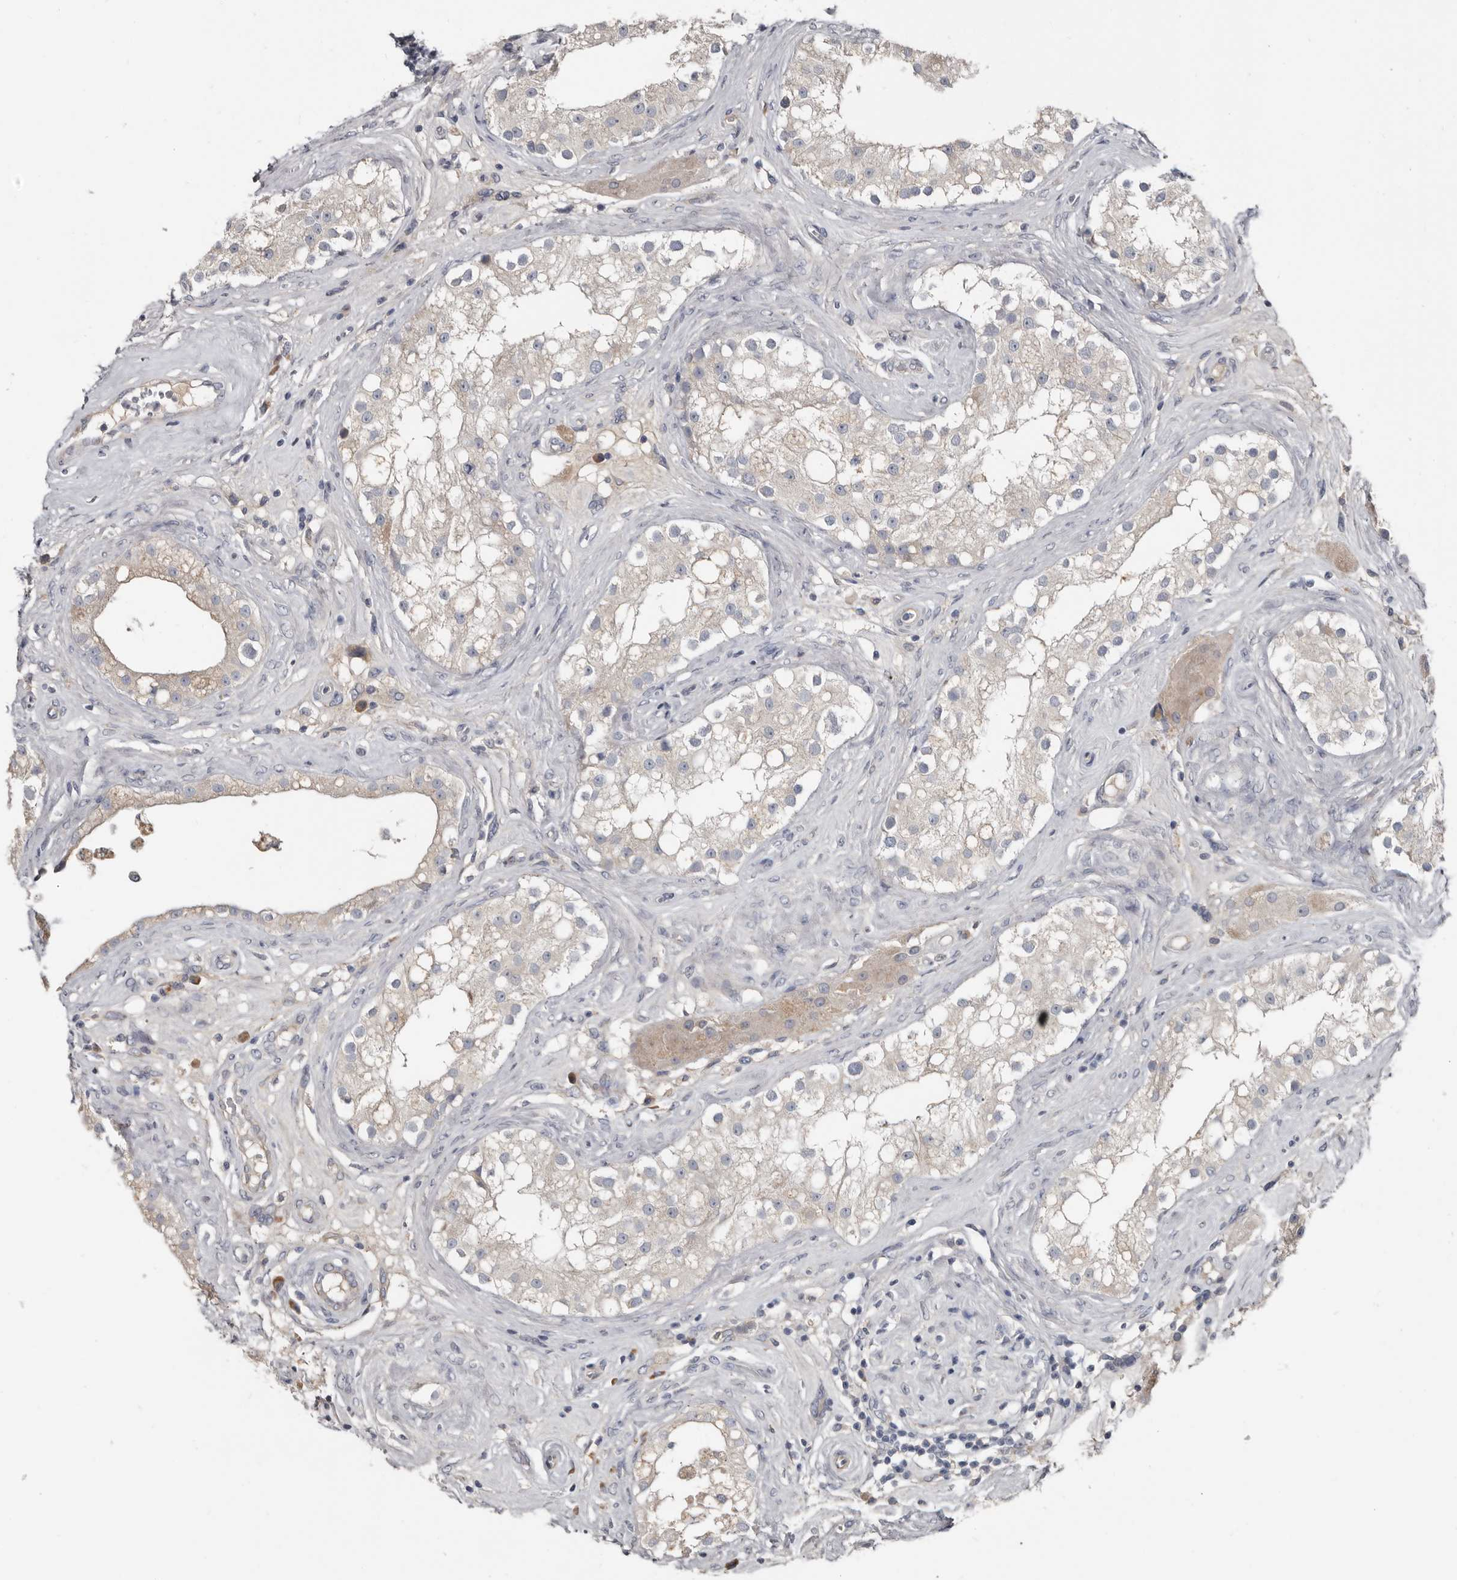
{"staining": {"intensity": "negative", "quantity": "none", "location": "none"}, "tissue": "testis", "cell_type": "Cells in seminiferous ducts", "image_type": "normal", "snomed": [{"axis": "morphology", "description": "Normal tissue, NOS"}, {"axis": "topography", "description": "Testis"}], "caption": "A high-resolution micrograph shows immunohistochemistry staining of benign testis, which exhibits no significant expression in cells in seminiferous ducts.", "gene": "ZNF114", "patient": {"sex": "male", "age": 84}}